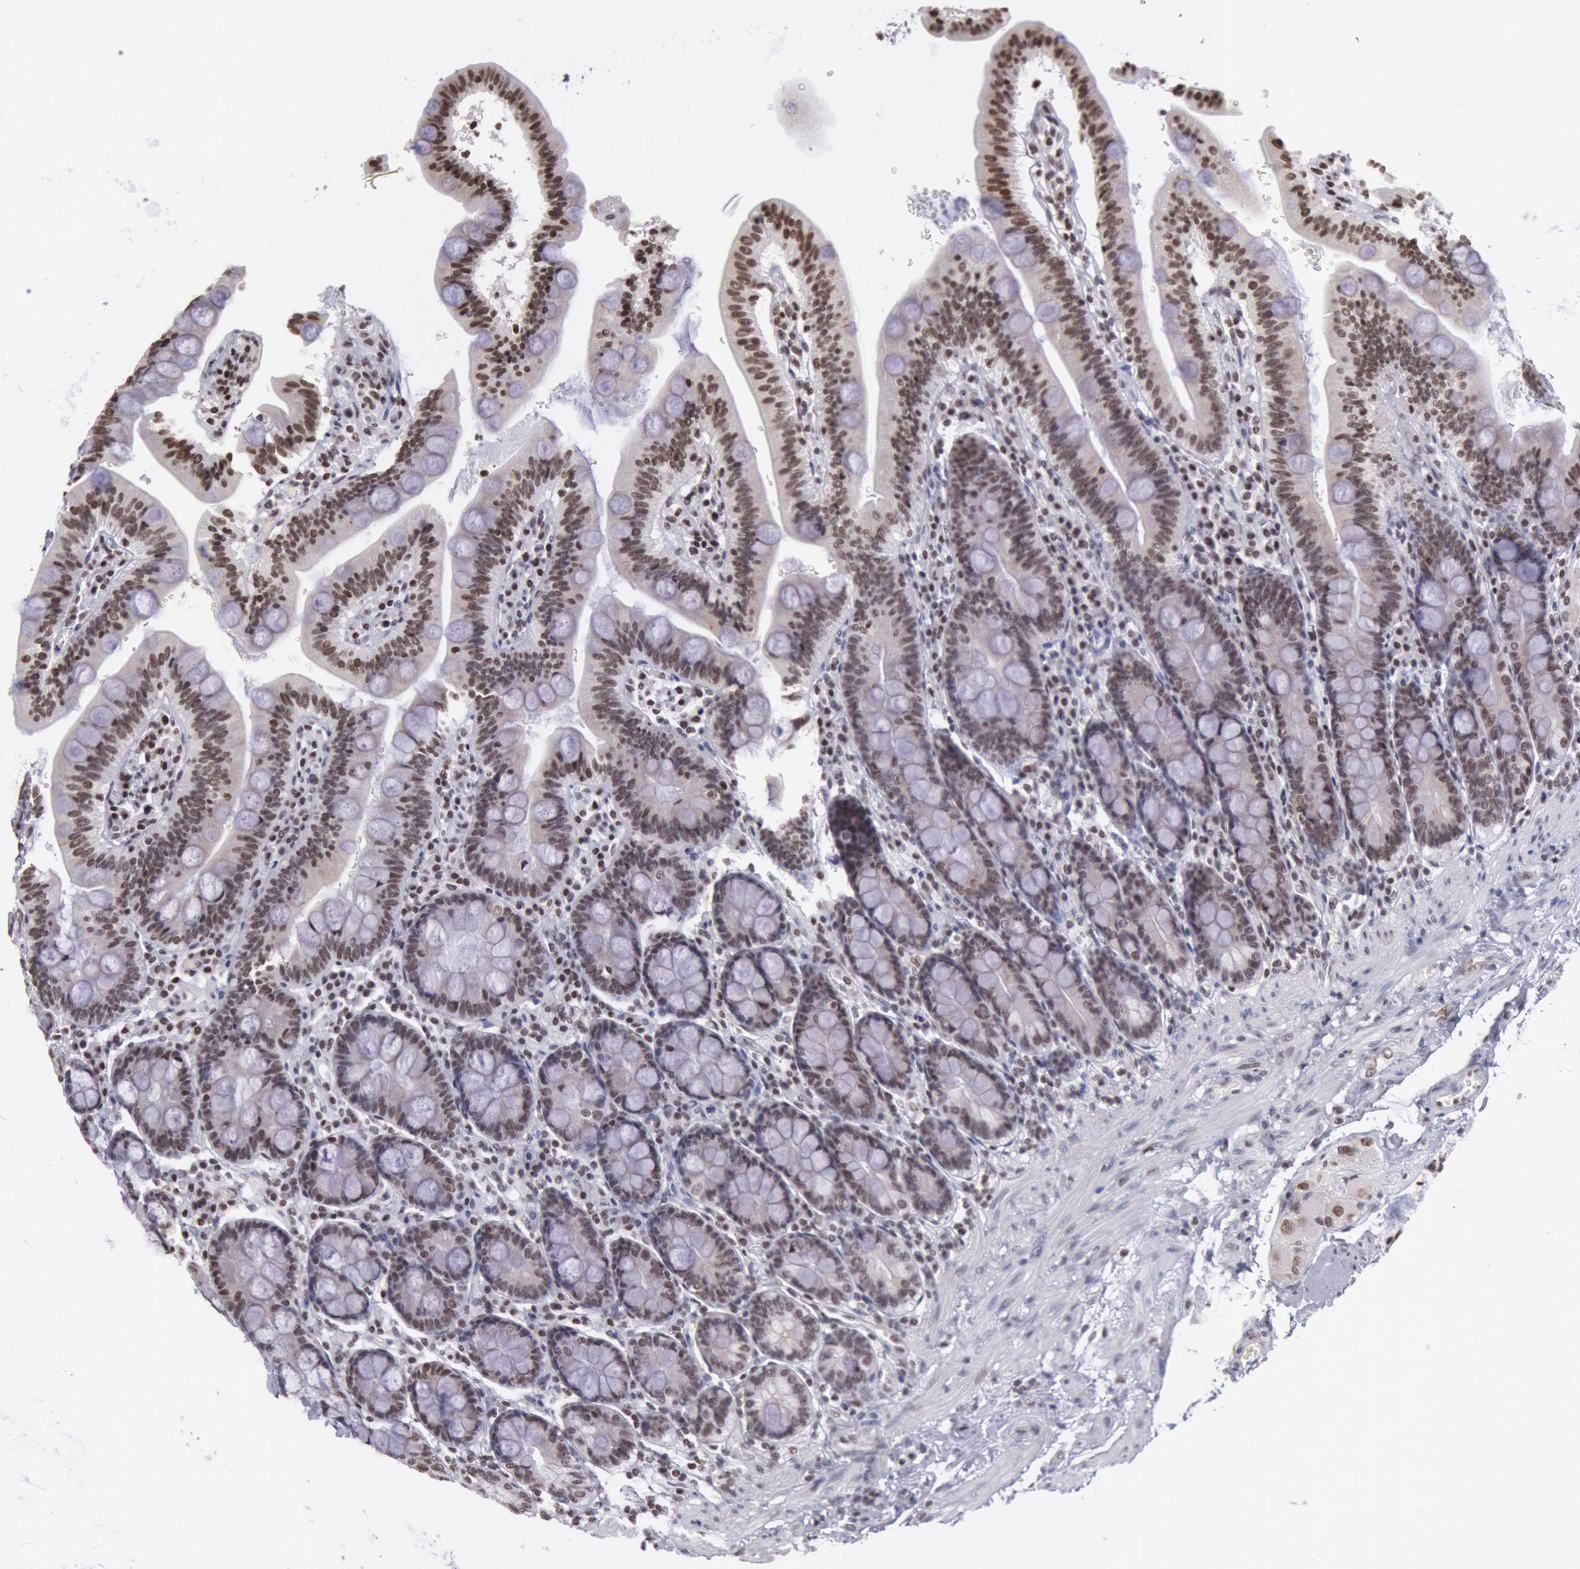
{"staining": {"intensity": "moderate", "quantity": ">75%", "location": "nuclear"}, "tissue": "duodenum", "cell_type": "Glandular cells", "image_type": "normal", "snomed": [{"axis": "morphology", "description": "Normal tissue, NOS"}, {"axis": "topography", "description": "Pancreas"}, {"axis": "topography", "description": "Duodenum"}], "caption": "Protein expression analysis of benign human duodenum reveals moderate nuclear positivity in approximately >75% of glandular cells.", "gene": "NKAP", "patient": {"sex": "male", "age": 79}}